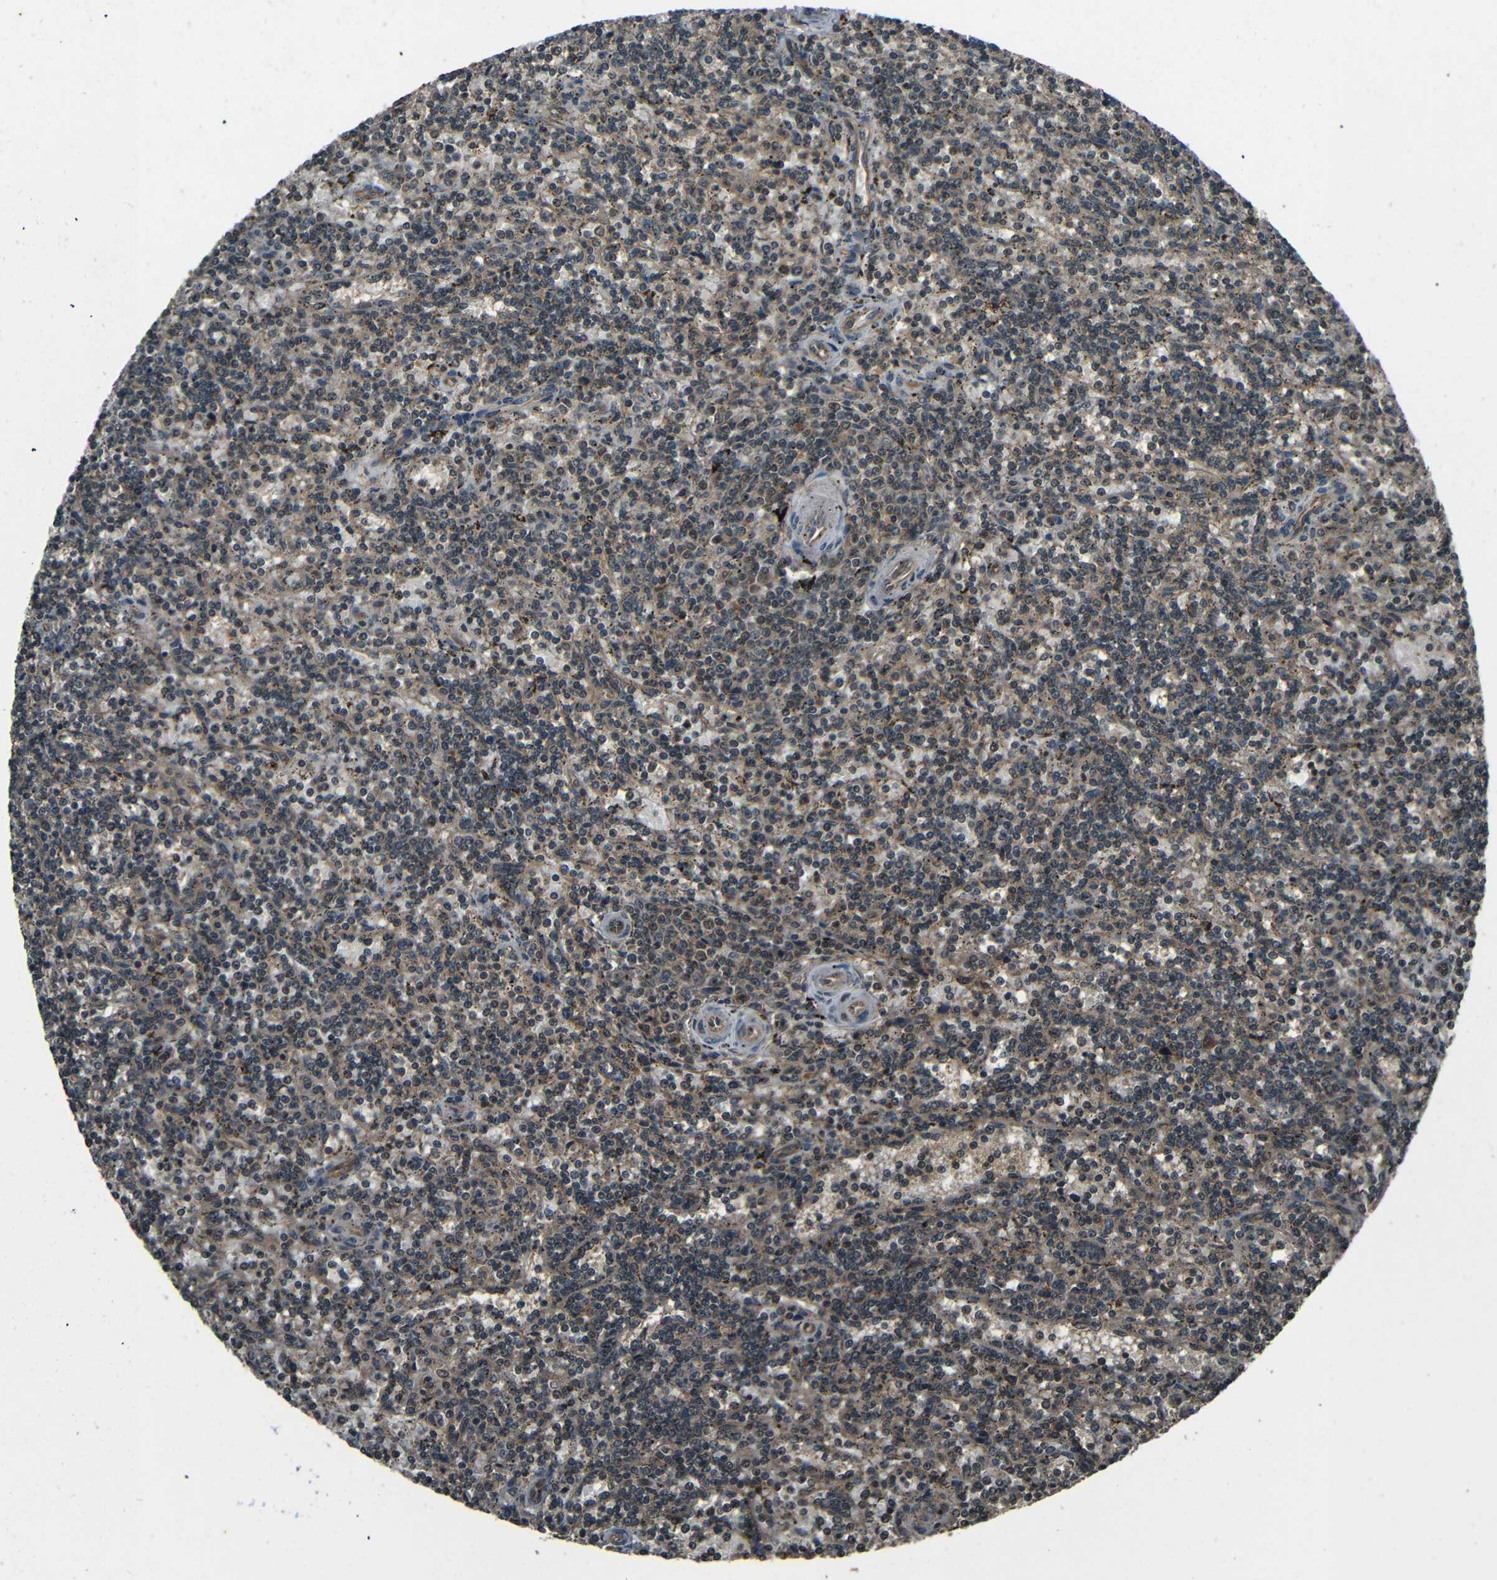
{"staining": {"intensity": "weak", "quantity": "25%-75%", "location": "cytoplasmic/membranous,nuclear"}, "tissue": "lymphoma", "cell_type": "Tumor cells", "image_type": "cancer", "snomed": [{"axis": "morphology", "description": "Malignant lymphoma, non-Hodgkin's type, Low grade"}, {"axis": "topography", "description": "Spleen"}], "caption": "Malignant lymphoma, non-Hodgkin's type (low-grade) stained for a protein exhibits weak cytoplasmic/membranous and nuclear positivity in tumor cells.", "gene": "PLK2", "patient": {"sex": "male", "age": 73}}